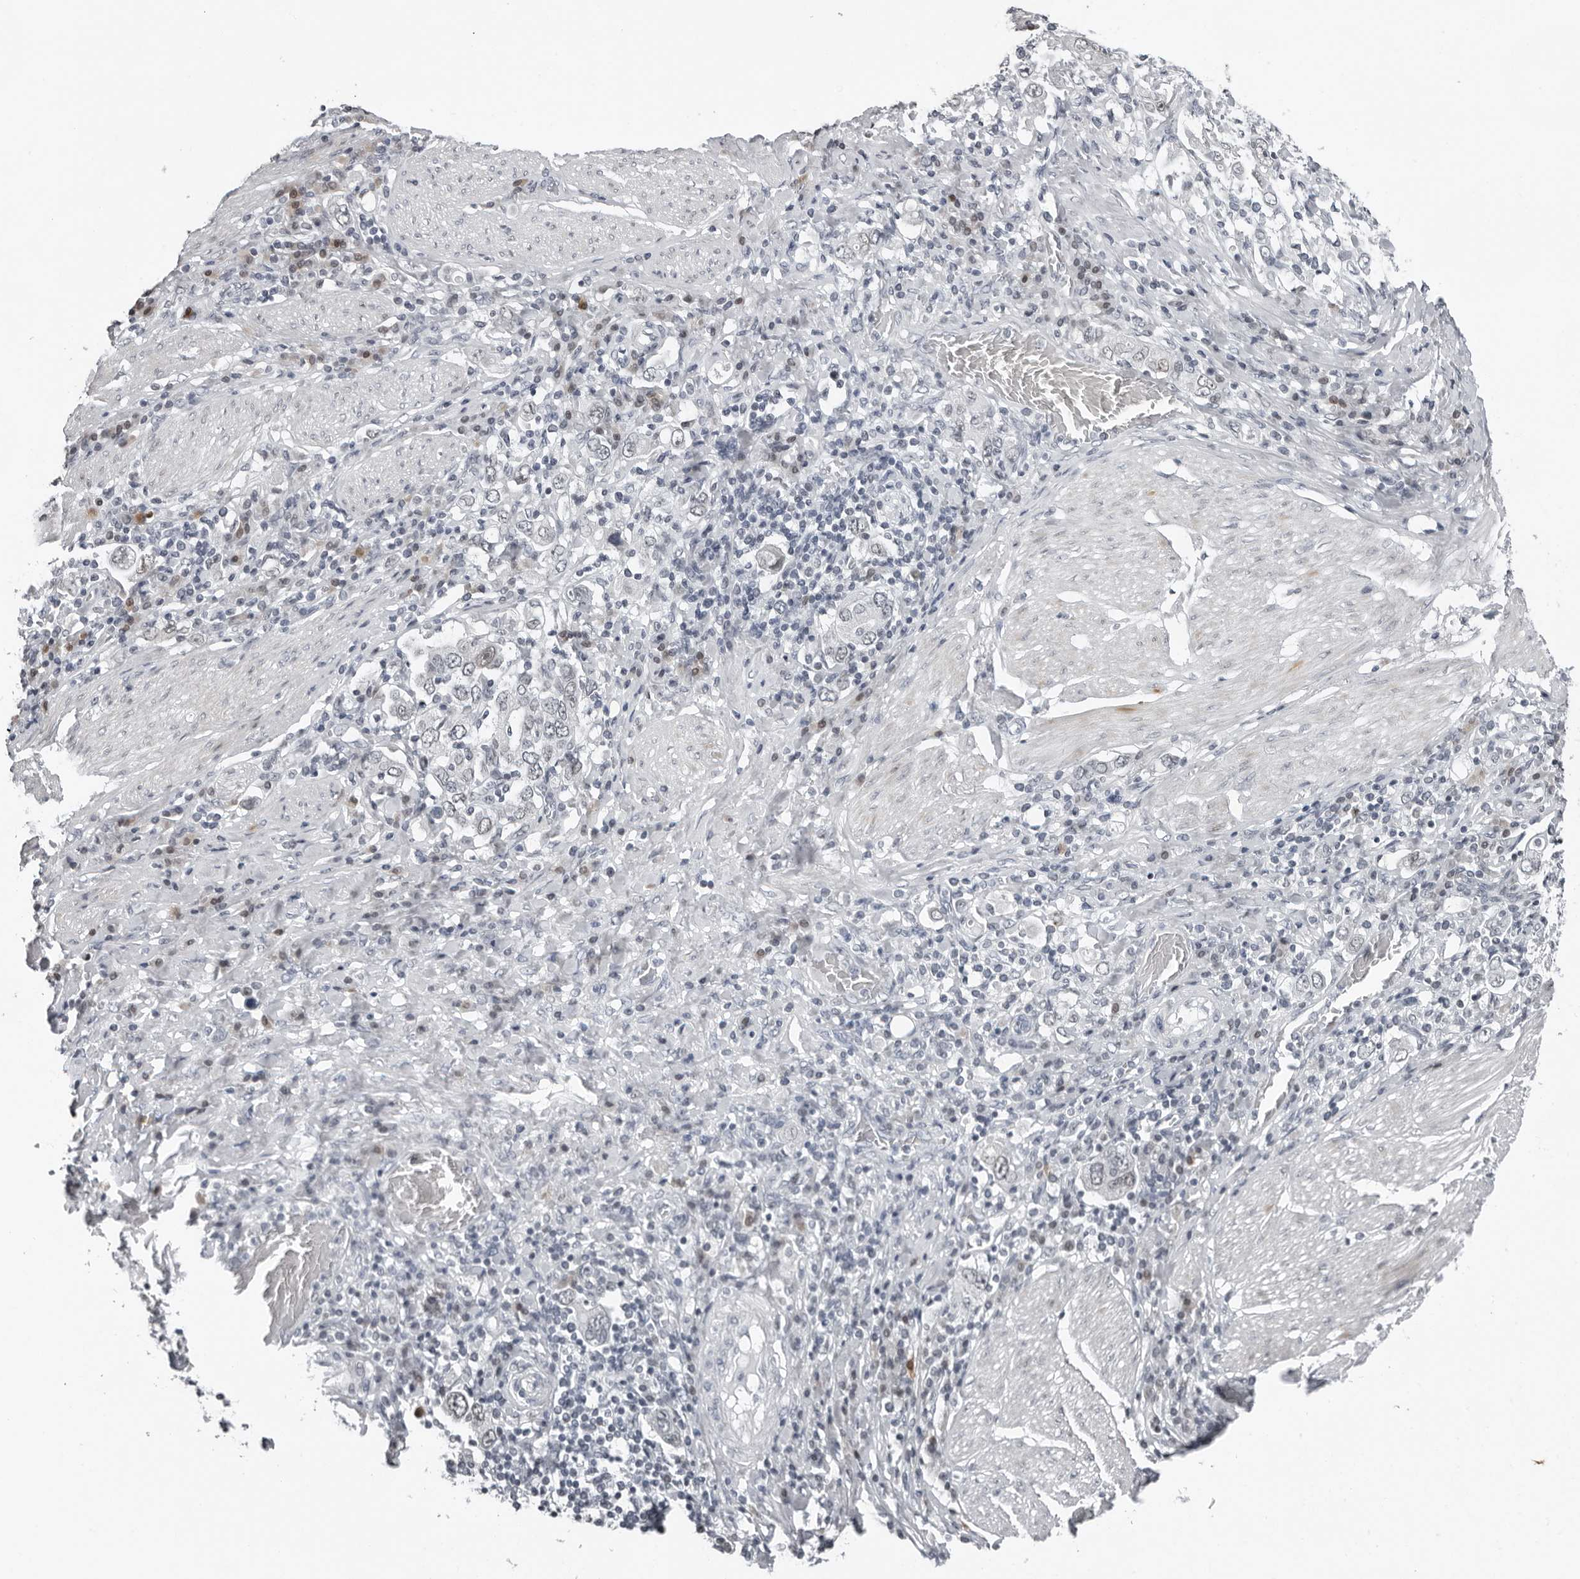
{"staining": {"intensity": "negative", "quantity": "none", "location": "none"}, "tissue": "stomach cancer", "cell_type": "Tumor cells", "image_type": "cancer", "snomed": [{"axis": "morphology", "description": "Adenocarcinoma, NOS"}, {"axis": "topography", "description": "Stomach, upper"}], "caption": "The micrograph exhibits no significant staining in tumor cells of stomach adenocarcinoma.", "gene": "PPP1R42", "patient": {"sex": "male", "age": 62}}